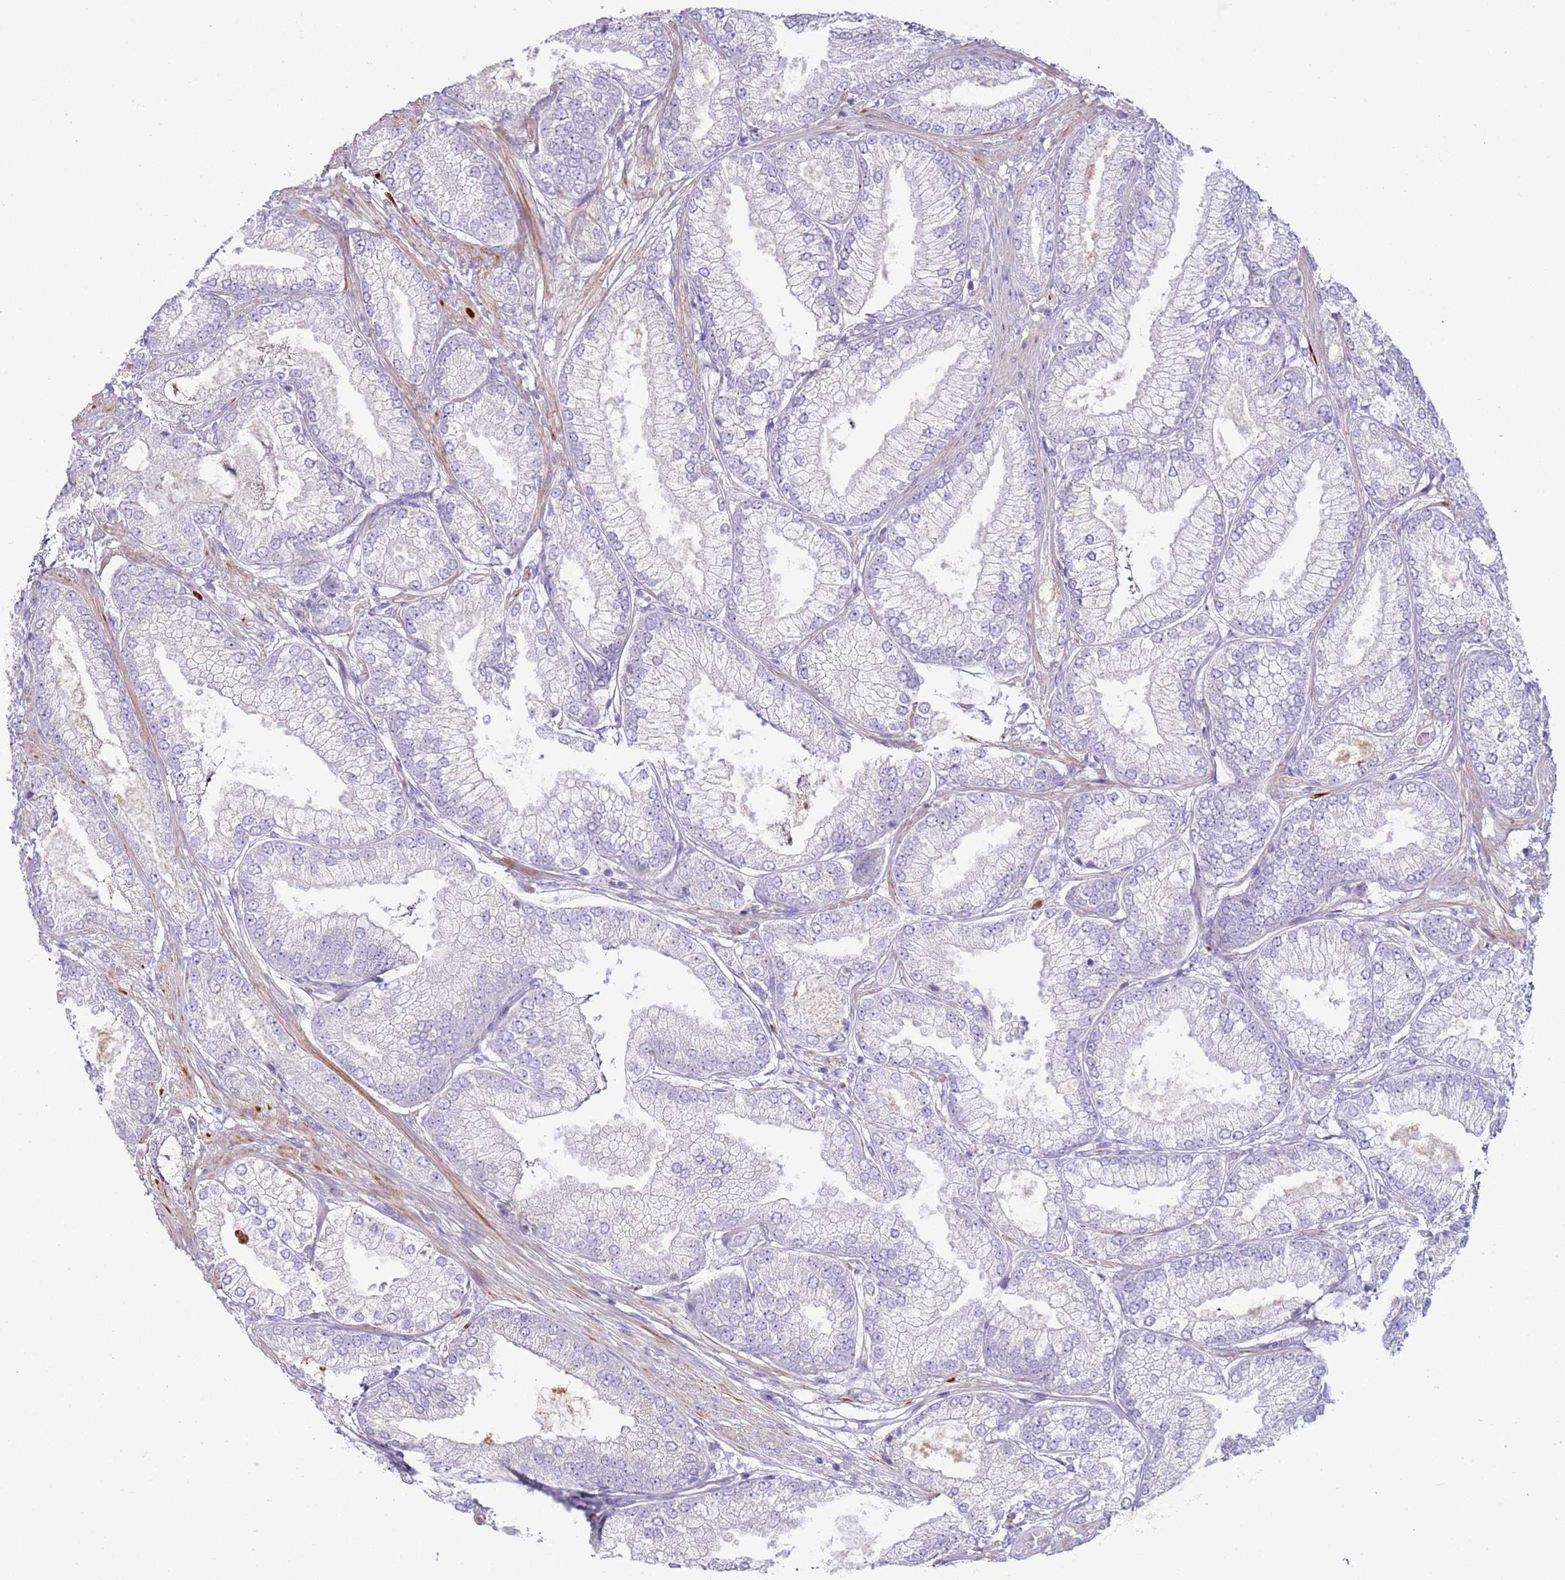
{"staining": {"intensity": "negative", "quantity": "none", "location": "none"}, "tissue": "prostate cancer", "cell_type": "Tumor cells", "image_type": "cancer", "snomed": [{"axis": "morphology", "description": "Adenocarcinoma, High grade"}, {"axis": "topography", "description": "Prostate"}], "caption": "Tumor cells show no significant protein positivity in prostate cancer (high-grade adenocarcinoma).", "gene": "NPAP1", "patient": {"sex": "male", "age": 71}}